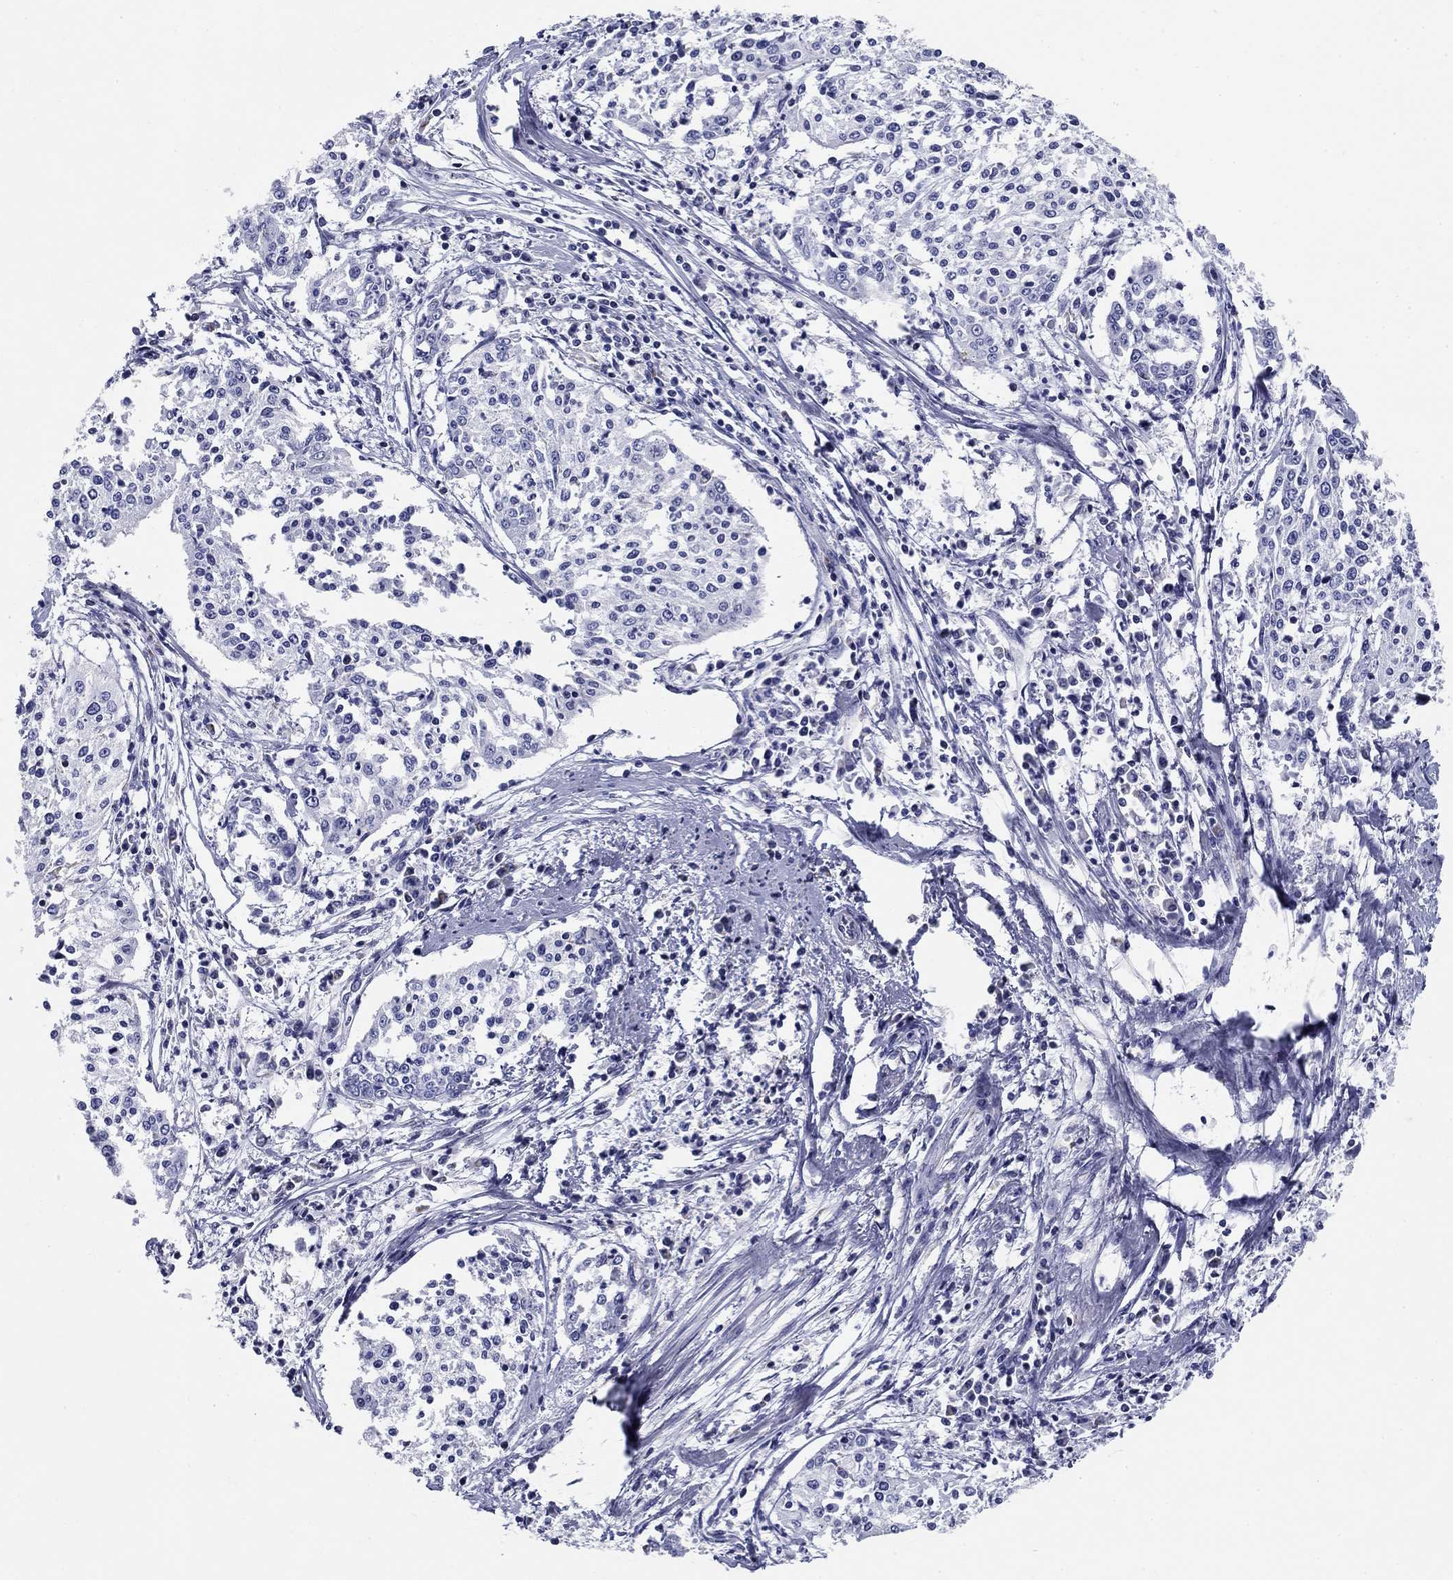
{"staining": {"intensity": "negative", "quantity": "none", "location": "none"}, "tissue": "cervical cancer", "cell_type": "Tumor cells", "image_type": "cancer", "snomed": [{"axis": "morphology", "description": "Squamous cell carcinoma, NOS"}, {"axis": "topography", "description": "Cervix"}], "caption": "Immunohistochemical staining of human squamous cell carcinoma (cervical) shows no significant positivity in tumor cells.", "gene": "UPB1", "patient": {"sex": "female", "age": 41}}